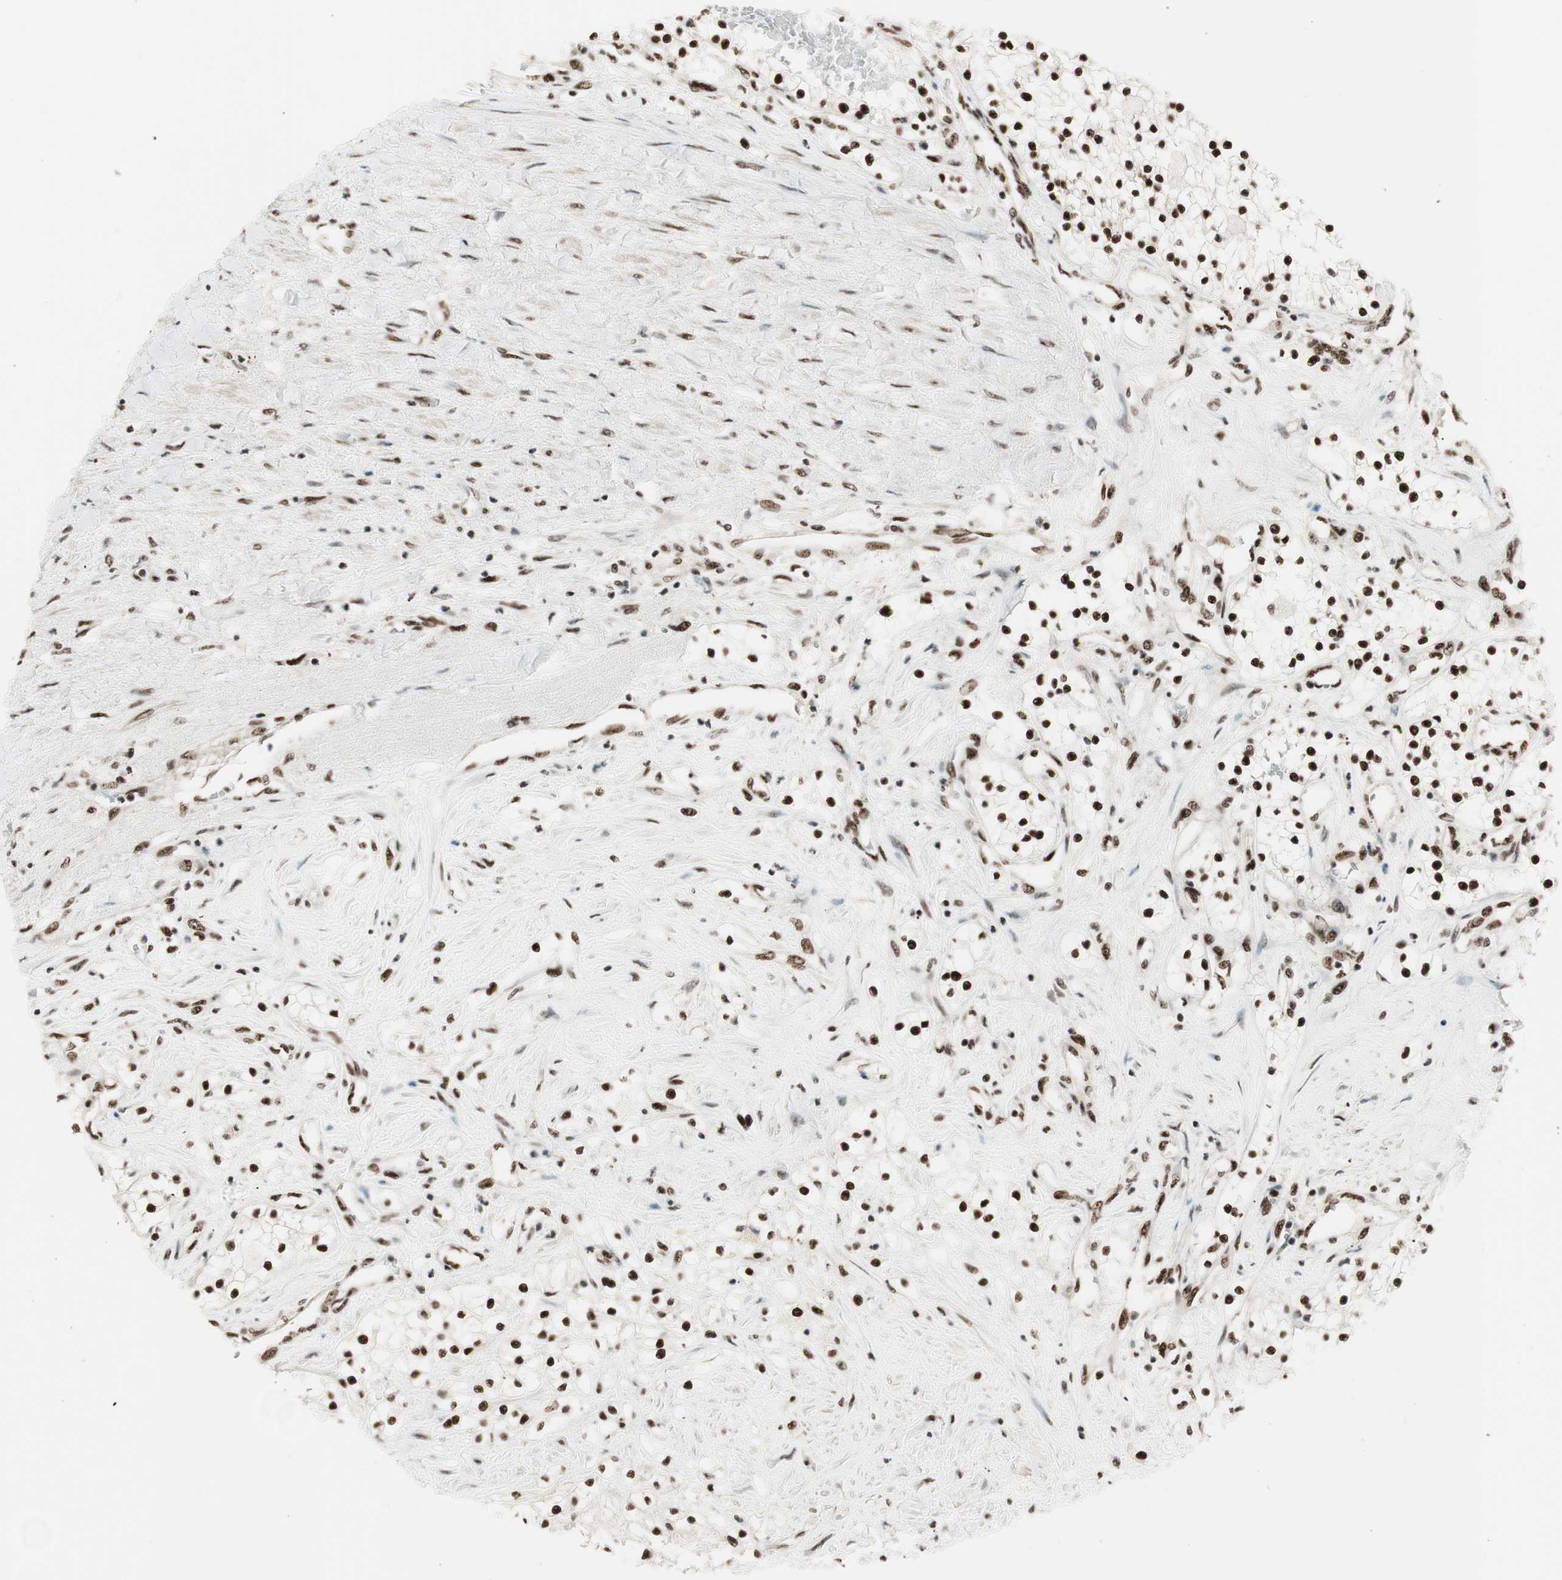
{"staining": {"intensity": "strong", "quantity": ">75%", "location": "nuclear"}, "tissue": "renal cancer", "cell_type": "Tumor cells", "image_type": "cancer", "snomed": [{"axis": "morphology", "description": "Adenocarcinoma, NOS"}, {"axis": "topography", "description": "Kidney"}], "caption": "Tumor cells show strong nuclear expression in approximately >75% of cells in renal cancer (adenocarcinoma).", "gene": "HEXIM1", "patient": {"sex": "male", "age": 68}}